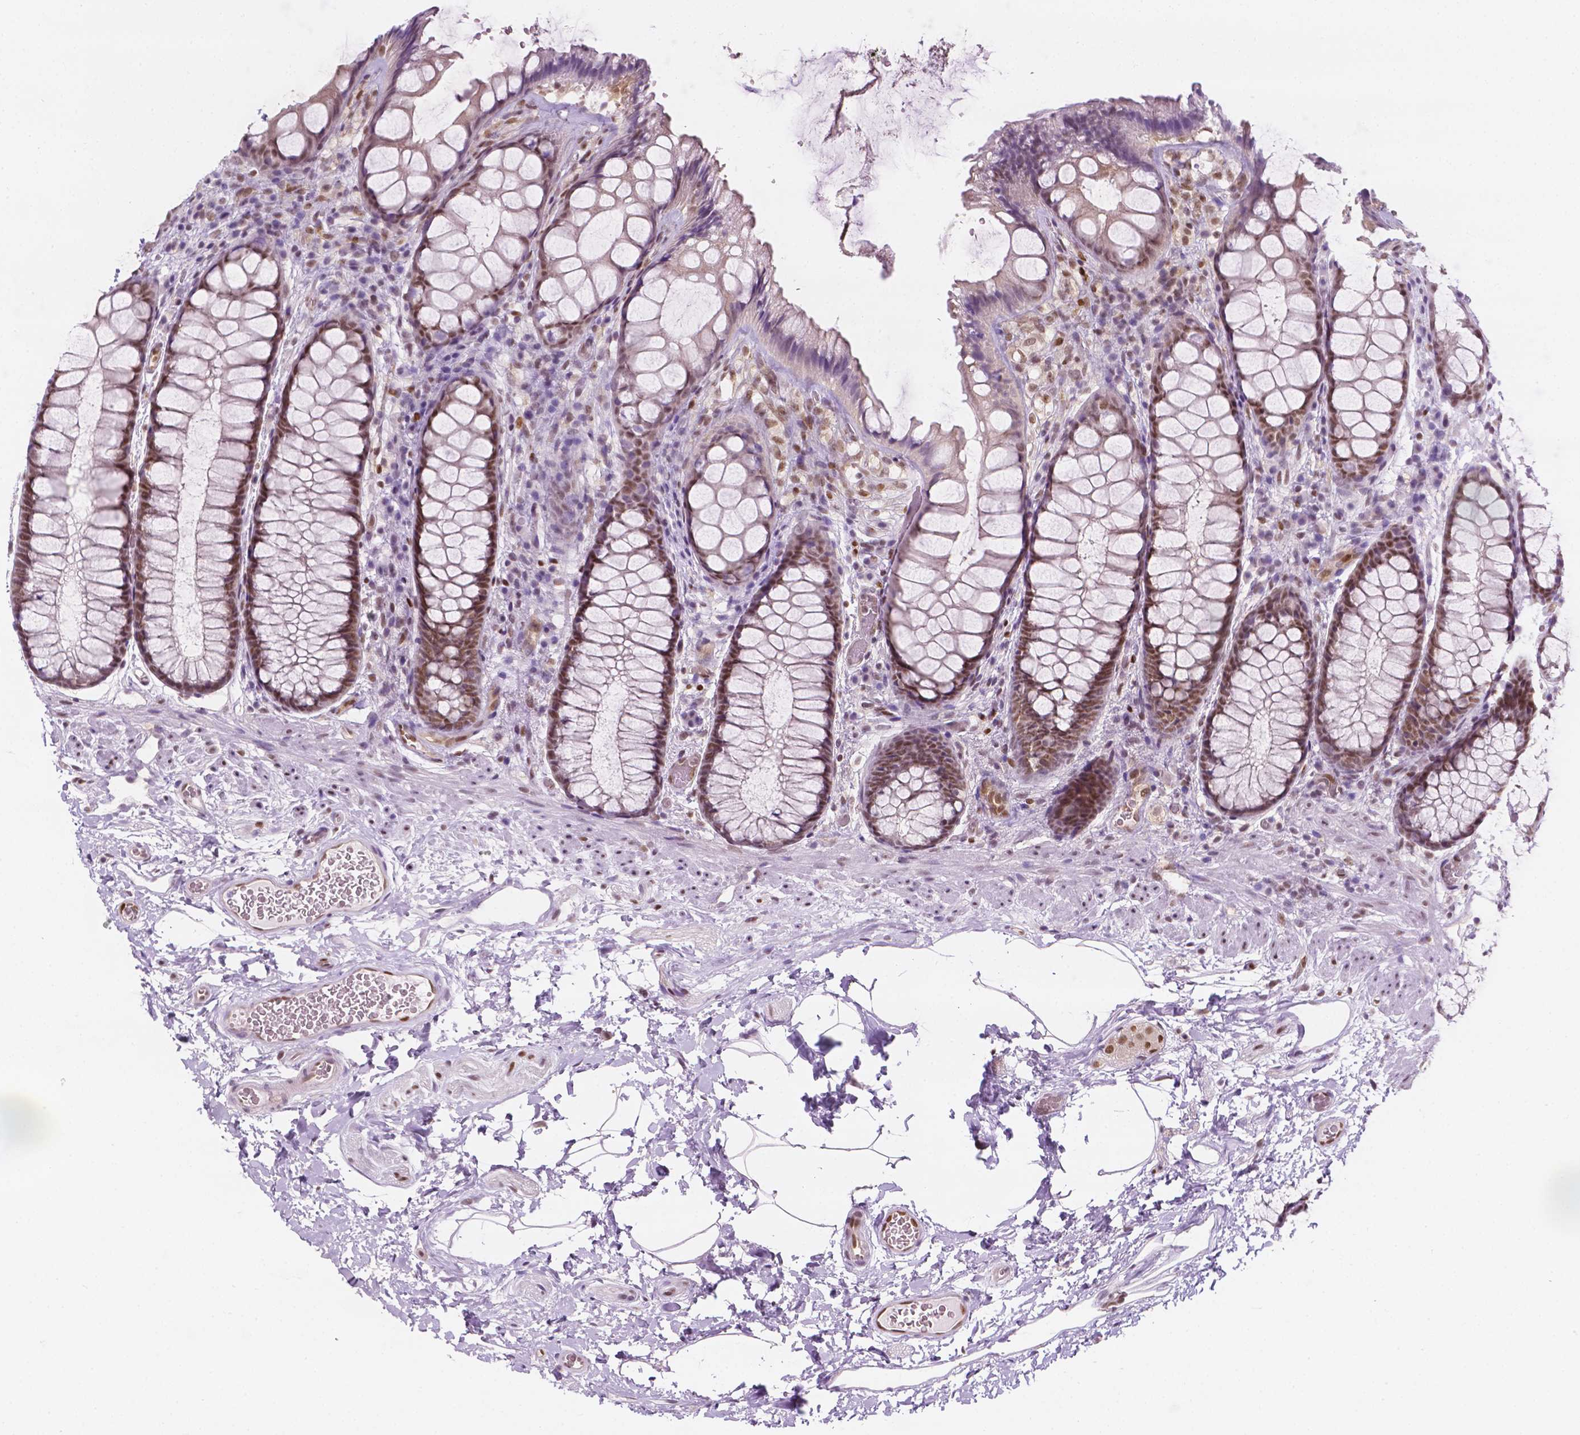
{"staining": {"intensity": "moderate", "quantity": "25%-75%", "location": "nuclear"}, "tissue": "rectum", "cell_type": "Glandular cells", "image_type": "normal", "snomed": [{"axis": "morphology", "description": "Normal tissue, NOS"}, {"axis": "topography", "description": "Rectum"}], "caption": "DAB (3,3'-diaminobenzidine) immunohistochemical staining of normal rectum demonstrates moderate nuclear protein staining in about 25%-75% of glandular cells. Nuclei are stained in blue.", "gene": "ERF", "patient": {"sex": "female", "age": 62}}